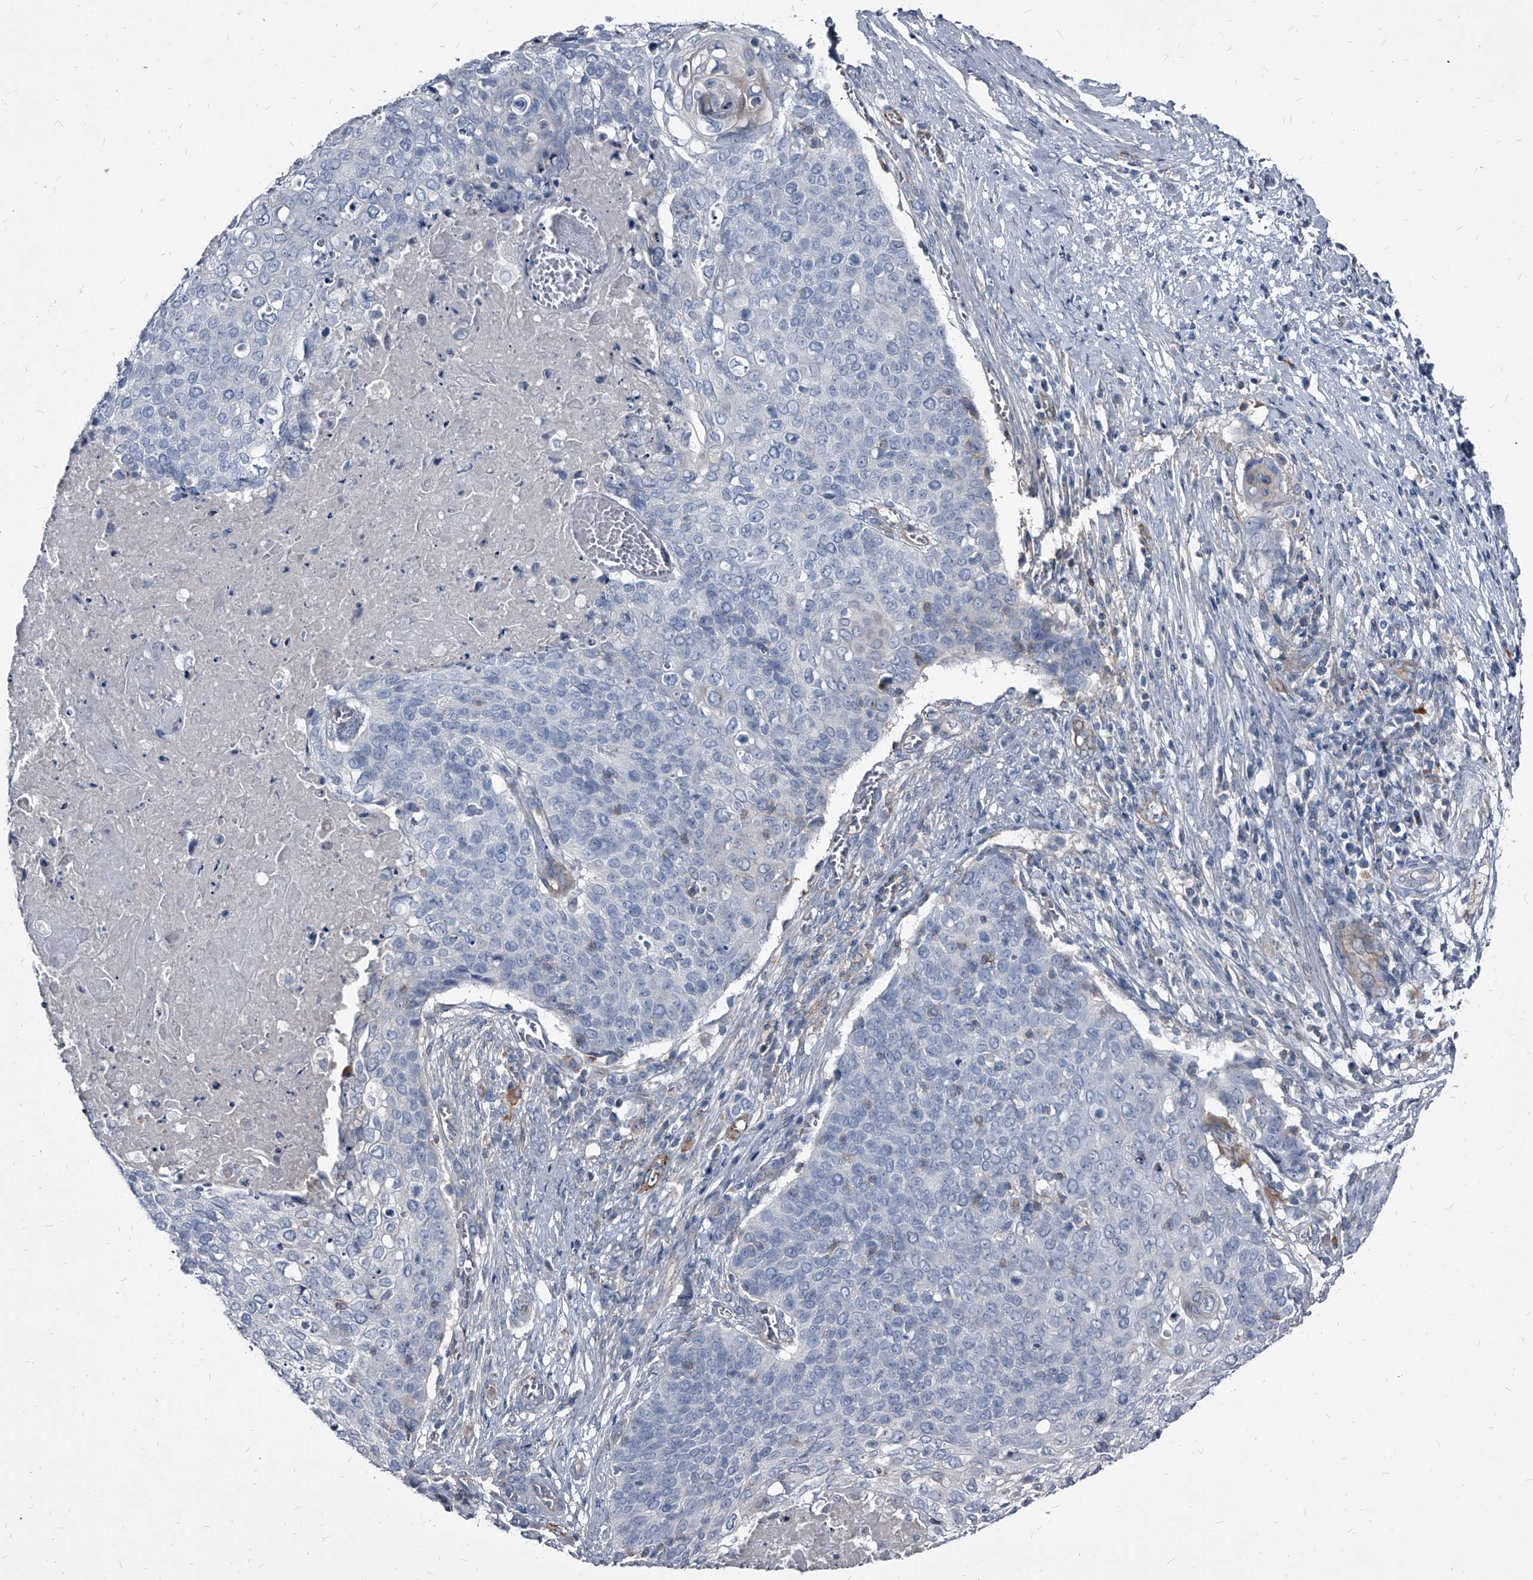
{"staining": {"intensity": "negative", "quantity": "none", "location": "none"}, "tissue": "cervical cancer", "cell_type": "Tumor cells", "image_type": "cancer", "snomed": [{"axis": "morphology", "description": "Squamous cell carcinoma, NOS"}, {"axis": "topography", "description": "Cervix"}], "caption": "This is an immunohistochemistry (IHC) image of human cervical cancer (squamous cell carcinoma). There is no positivity in tumor cells.", "gene": "PGLYRP3", "patient": {"sex": "female", "age": 39}}